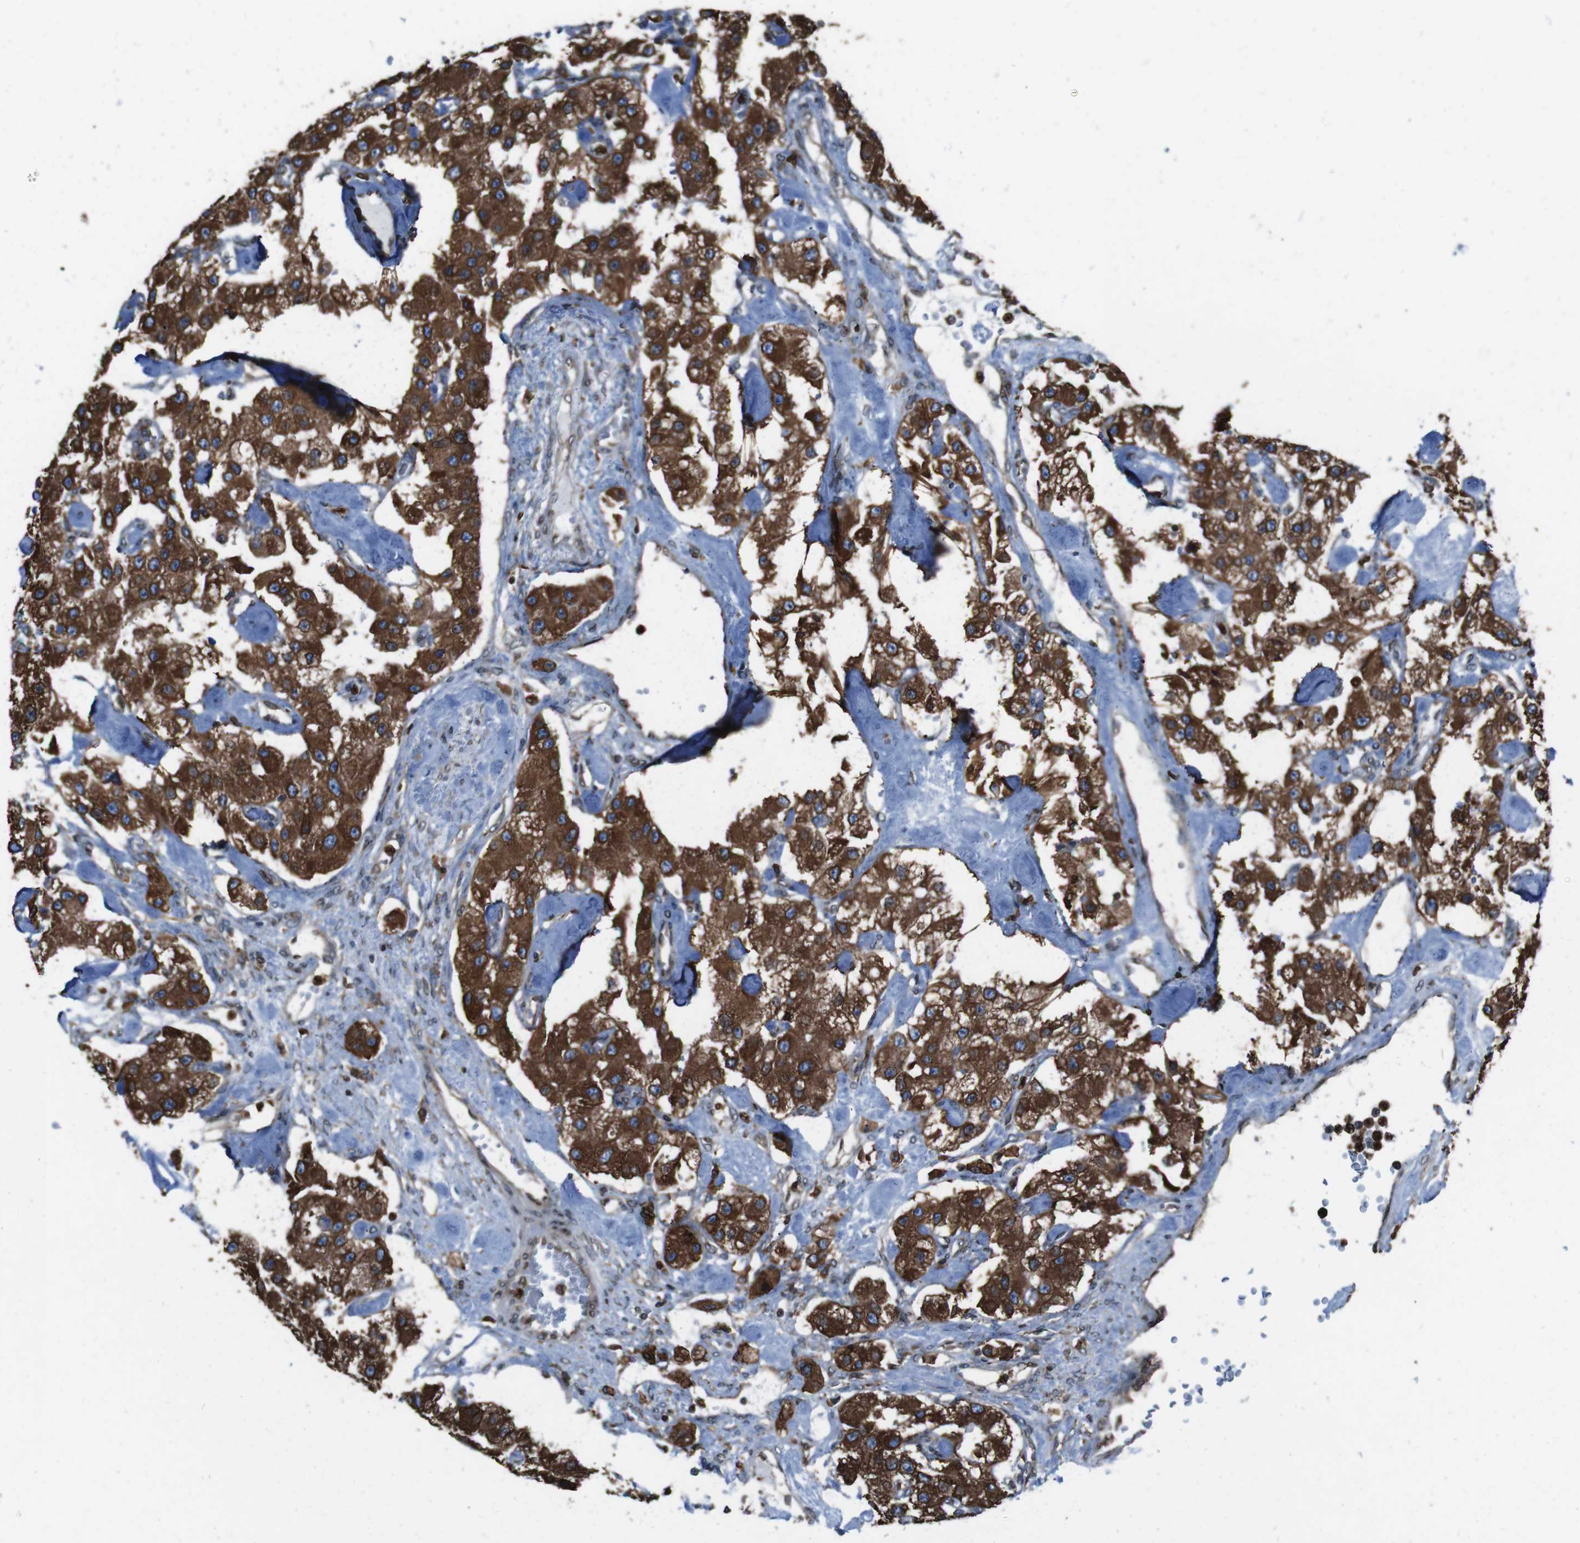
{"staining": {"intensity": "strong", "quantity": ">75%", "location": "cytoplasmic/membranous"}, "tissue": "carcinoid", "cell_type": "Tumor cells", "image_type": "cancer", "snomed": [{"axis": "morphology", "description": "Carcinoid, malignant, NOS"}, {"axis": "topography", "description": "Pancreas"}], "caption": "Protein analysis of carcinoid tissue demonstrates strong cytoplasmic/membranous positivity in approximately >75% of tumor cells.", "gene": "APMAP", "patient": {"sex": "male", "age": 41}}